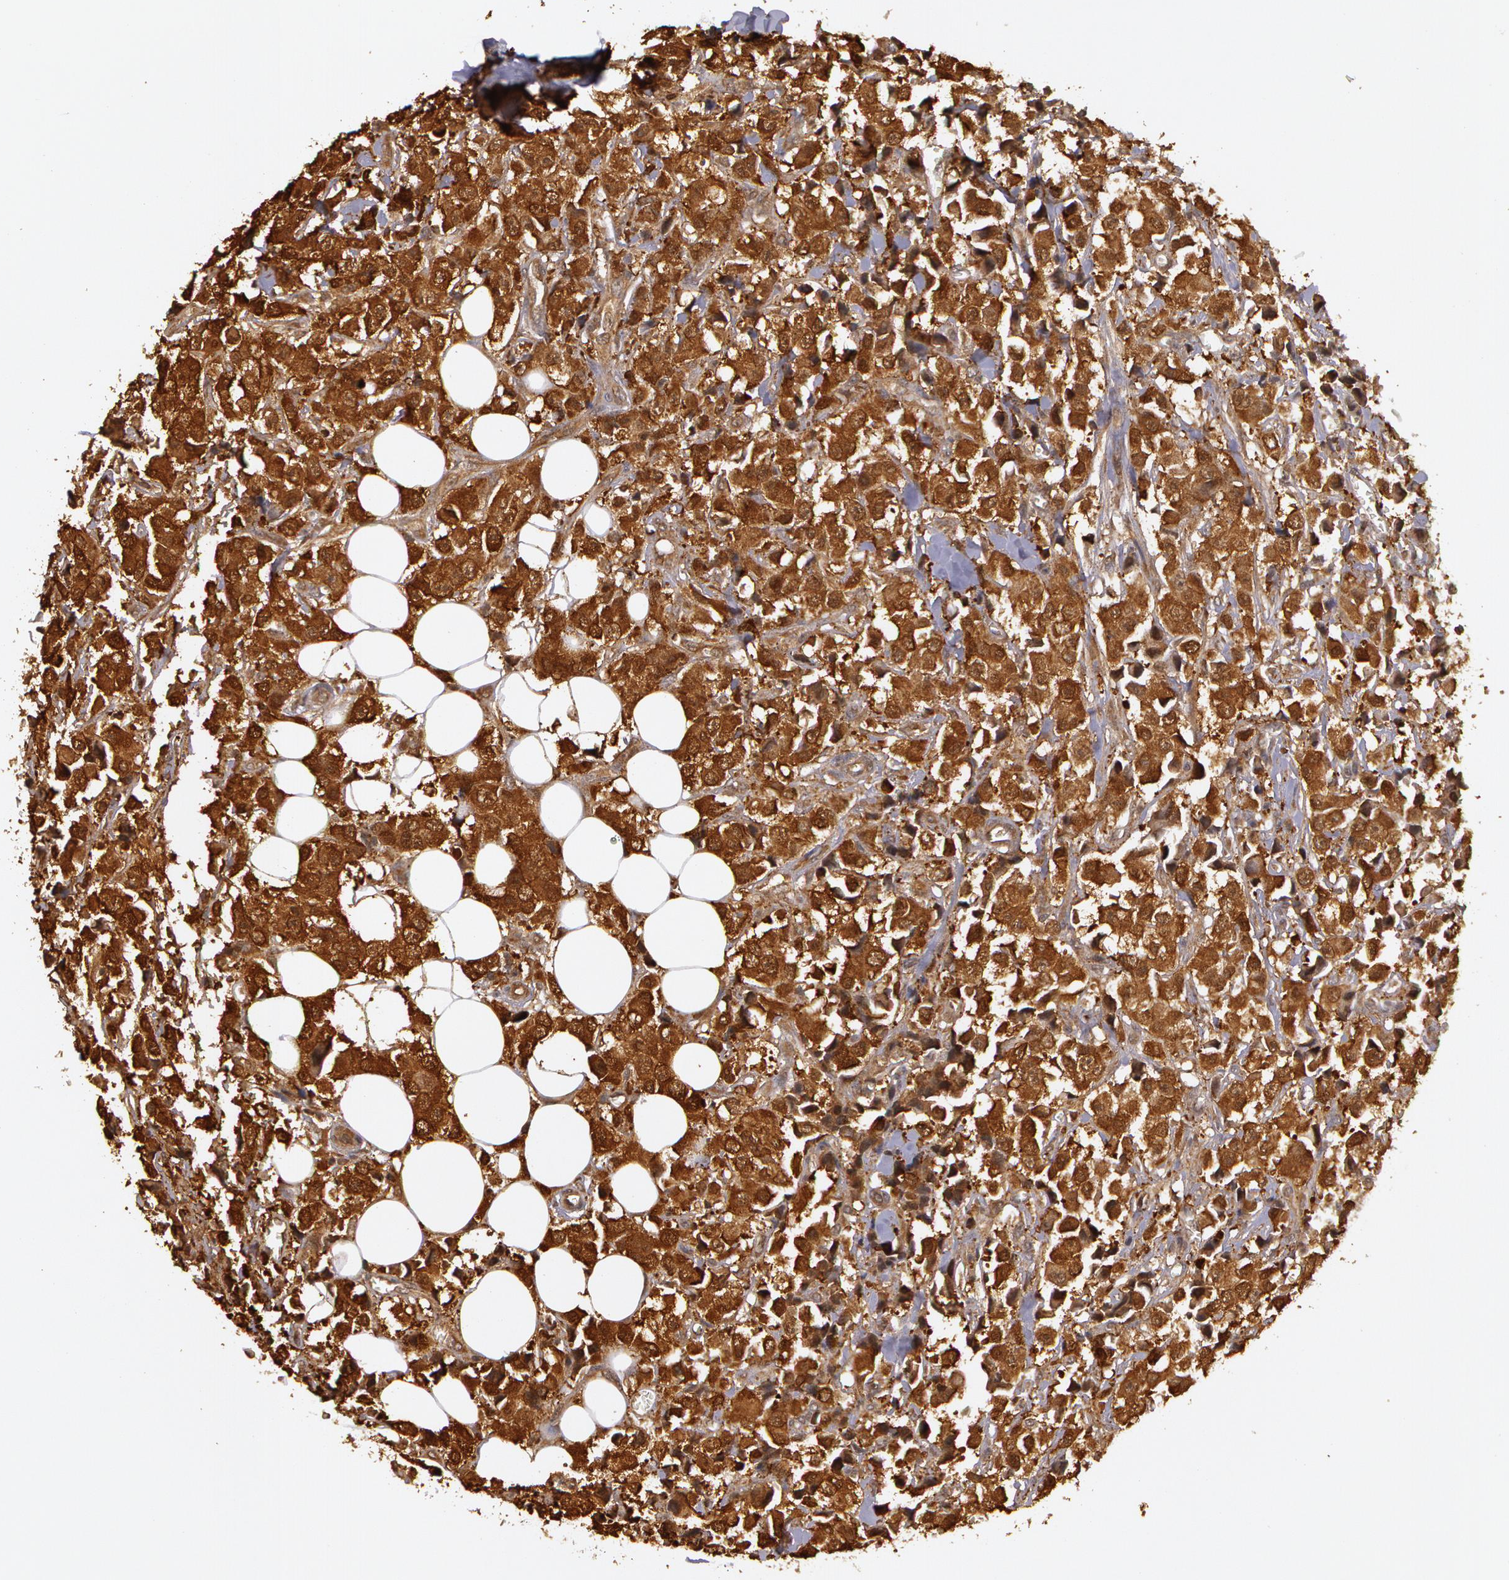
{"staining": {"intensity": "moderate", "quantity": ">75%", "location": "cytoplasmic/membranous"}, "tissue": "breast cancer", "cell_type": "Tumor cells", "image_type": "cancer", "snomed": [{"axis": "morphology", "description": "Duct carcinoma"}, {"axis": "topography", "description": "Breast"}], "caption": "Protein expression by immunohistochemistry (IHC) shows moderate cytoplasmic/membranous expression in about >75% of tumor cells in breast intraductal carcinoma.", "gene": "AHSA1", "patient": {"sex": "female", "age": 58}}